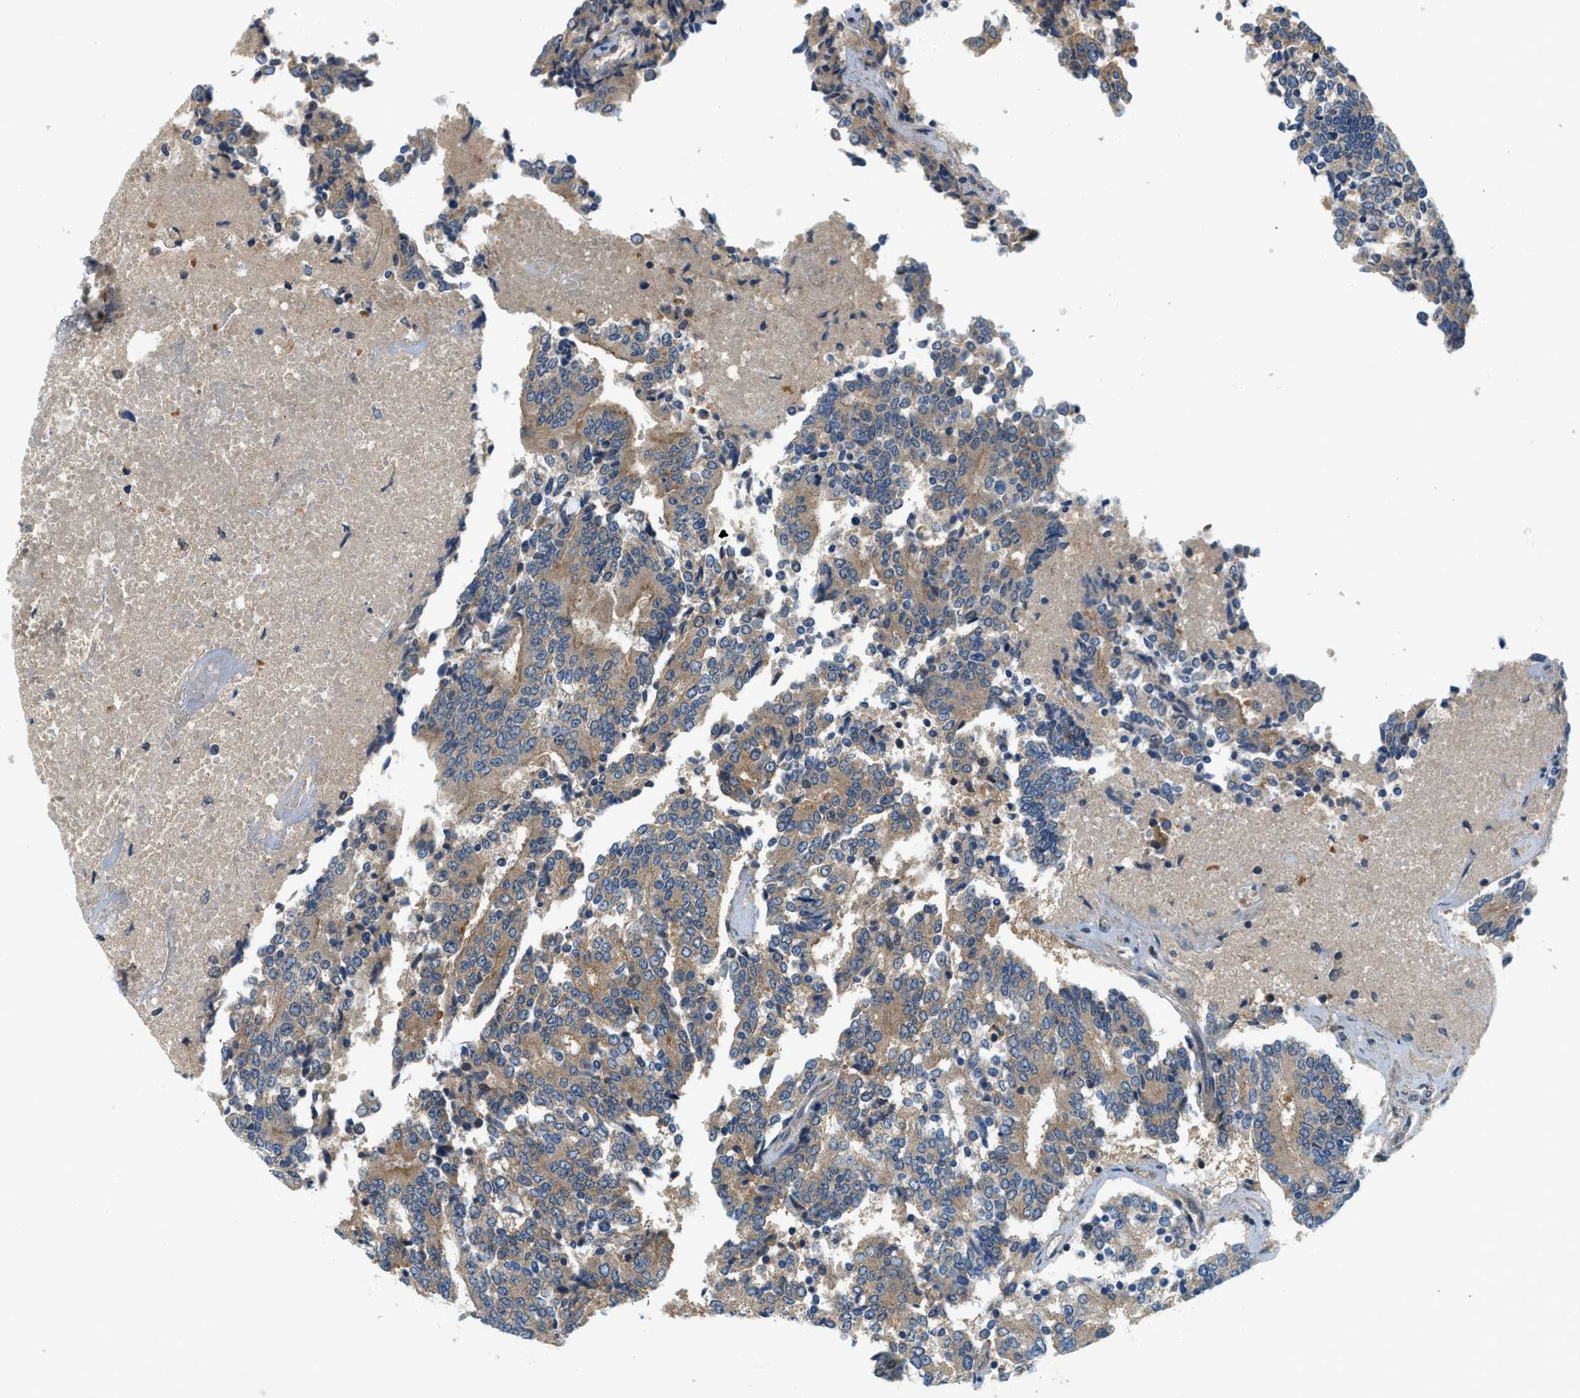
{"staining": {"intensity": "moderate", "quantity": "25%-75%", "location": "cytoplasmic/membranous"}, "tissue": "prostate cancer", "cell_type": "Tumor cells", "image_type": "cancer", "snomed": [{"axis": "morphology", "description": "Normal tissue, NOS"}, {"axis": "morphology", "description": "Adenocarcinoma, High grade"}, {"axis": "topography", "description": "Prostate"}, {"axis": "topography", "description": "Seminal veicle"}], "caption": "Immunohistochemical staining of human prostate cancer (adenocarcinoma (high-grade)) shows moderate cytoplasmic/membranous protein expression in about 25%-75% of tumor cells. The protein is stained brown, and the nuclei are stained in blue (DAB (3,3'-diaminobenzidine) IHC with brightfield microscopy, high magnification).", "gene": "KCNK1", "patient": {"sex": "male", "age": 55}}